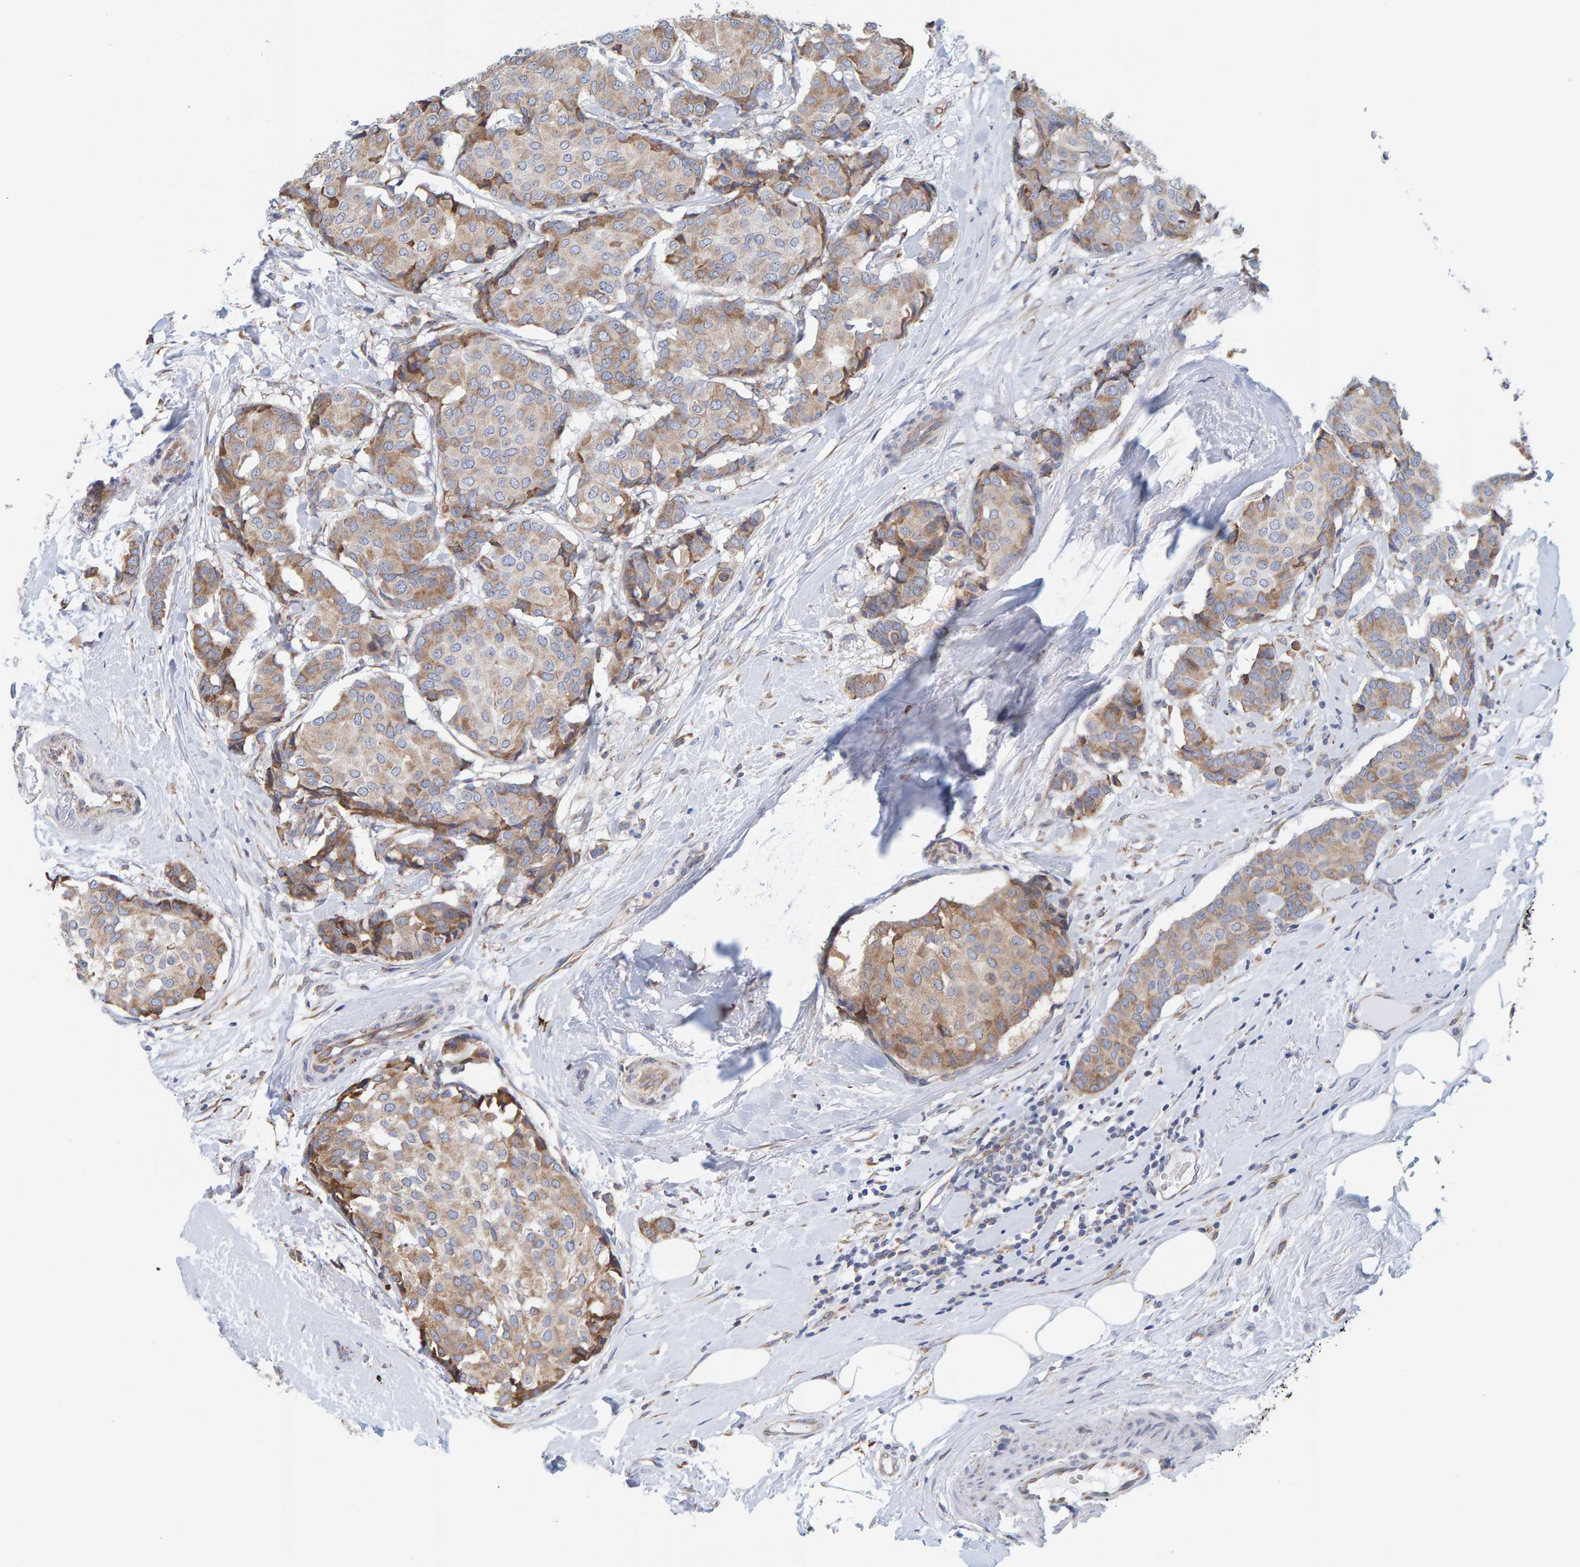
{"staining": {"intensity": "moderate", "quantity": "25%-75%", "location": "cytoplasmic/membranous"}, "tissue": "breast cancer", "cell_type": "Tumor cells", "image_type": "cancer", "snomed": [{"axis": "morphology", "description": "Duct carcinoma"}, {"axis": "topography", "description": "Breast"}], "caption": "The immunohistochemical stain shows moderate cytoplasmic/membranous expression in tumor cells of breast cancer tissue.", "gene": "SGPL1", "patient": {"sex": "female", "age": 75}}